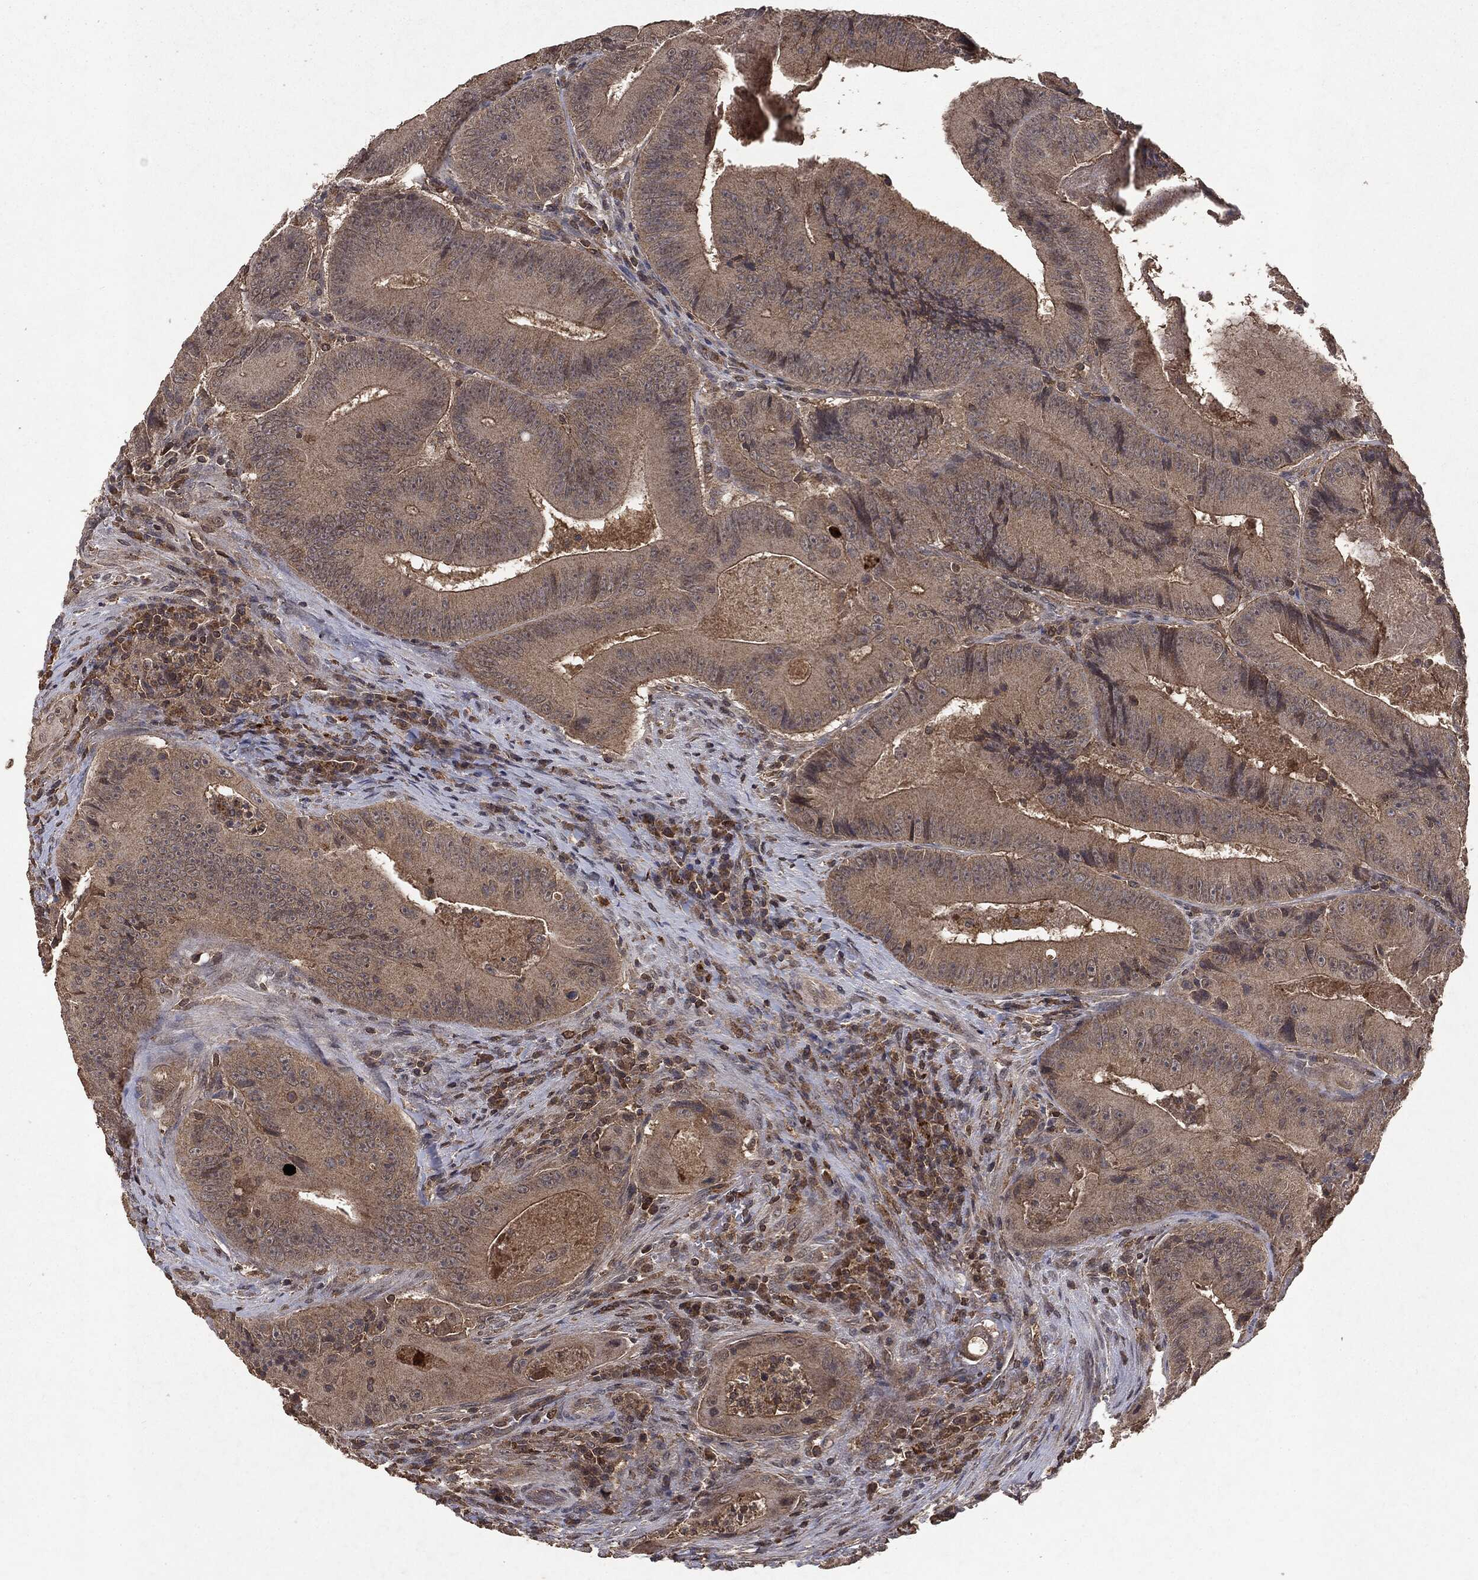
{"staining": {"intensity": "weak", "quantity": "25%-75%", "location": "cytoplasmic/membranous"}, "tissue": "colorectal cancer", "cell_type": "Tumor cells", "image_type": "cancer", "snomed": [{"axis": "morphology", "description": "Adenocarcinoma, NOS"}, {"axis": "topography", "description": "Colon"}], "caption": "Protein staining demonstrates weak cytoplasmic/membranous expression in about 25%-75% of tumor cells in adenocarcinoma (colorectal).", "gene": "MTOR", "patient": {"sex": "female", "age": 86}}